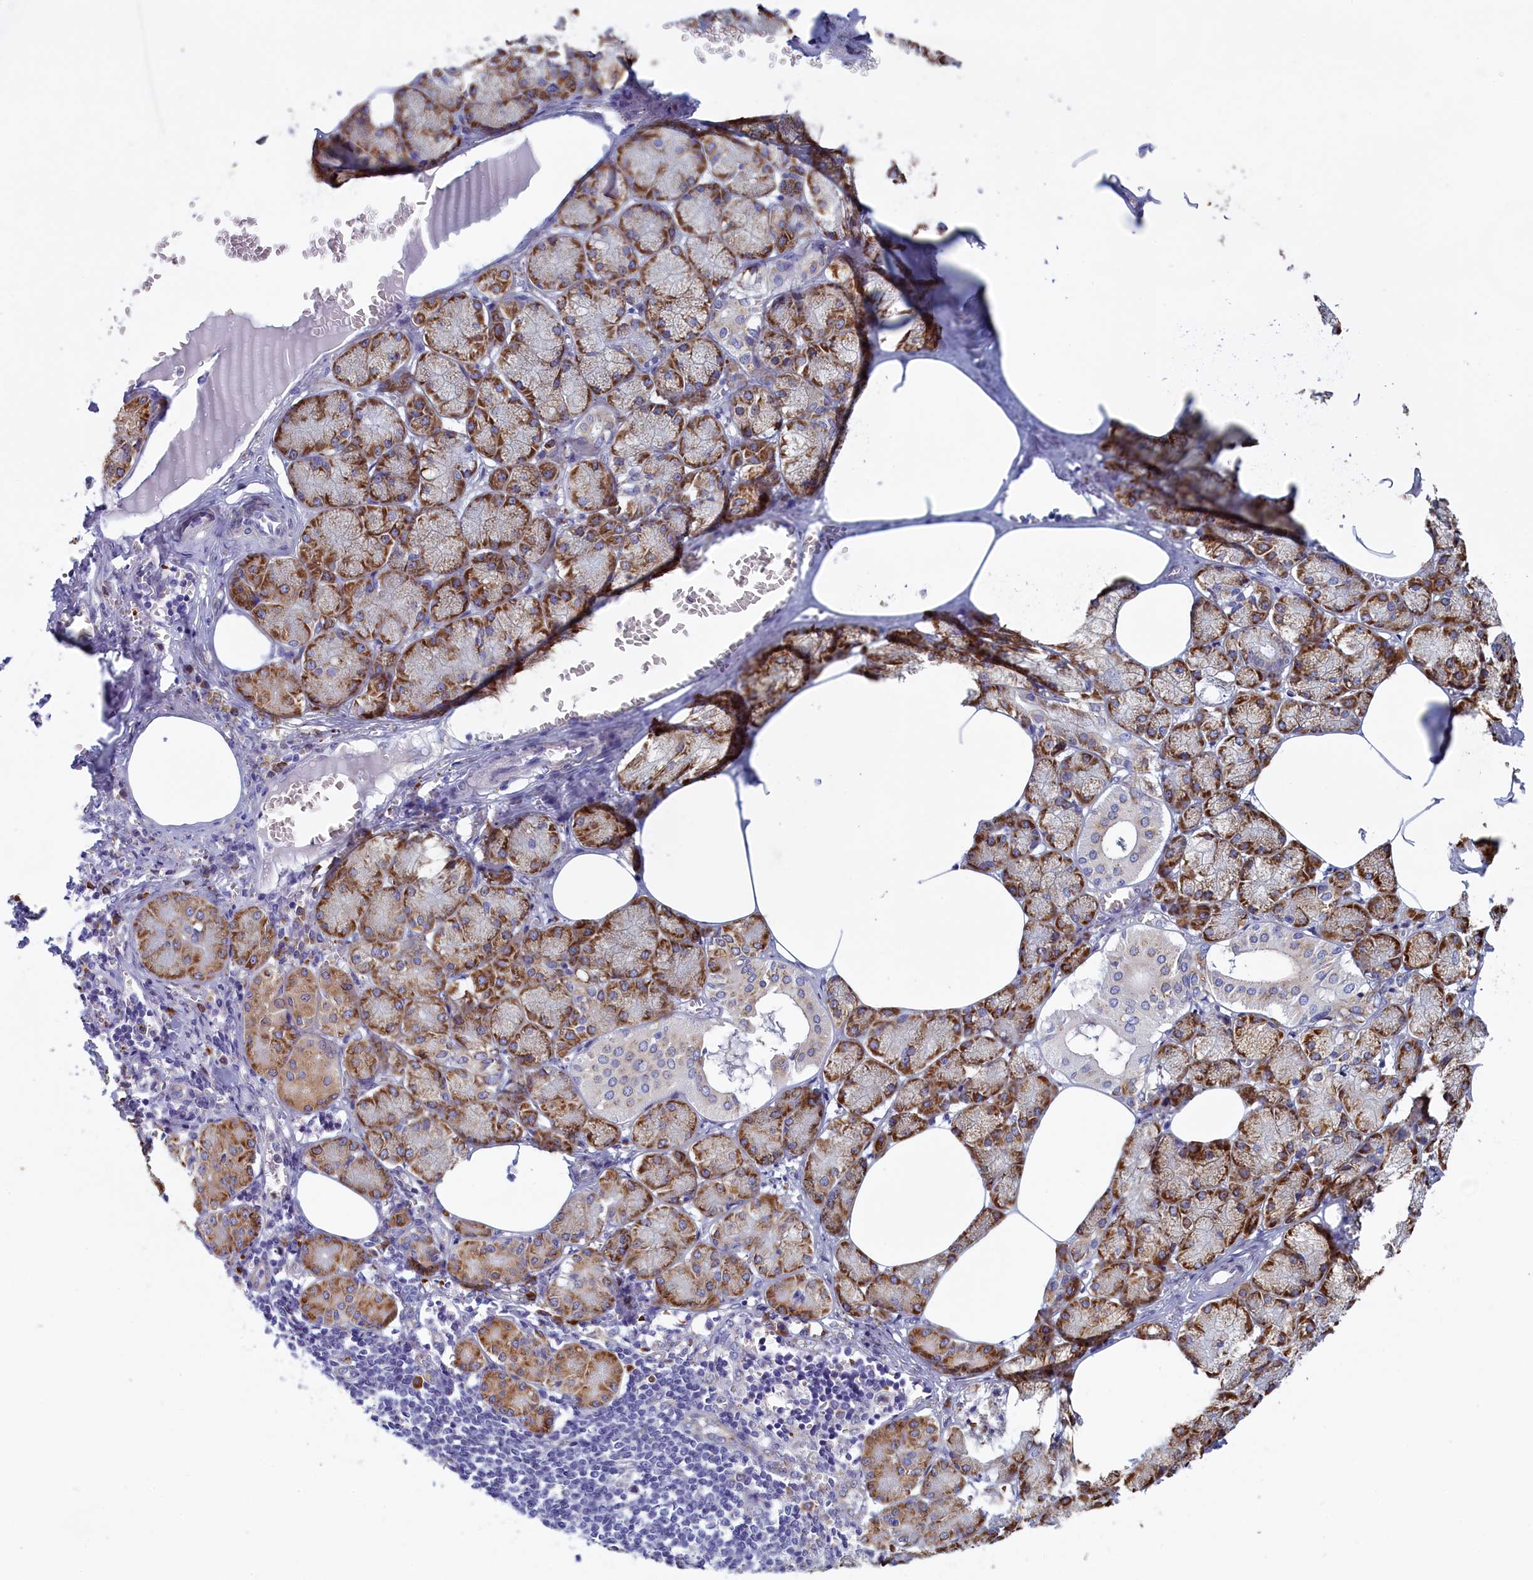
{"staining": {"intensity": "moderate", "quantity": ">75%", "location": "cytoplasmic/membranous"}, "tissue": "salivary gland", "cell_type": "Glandular cells", "image_type": "normal", "snomed": [{"axis": "morphology", "description": "Normal tissue, NOS"}, {"axis": "topography", "description": "Salivary gland"}], "caption": "IHC (DAB) staining of unremarkable human salivary gland shows moderate cytoplasmic/membranous protein expression in about >75% of glandular cells. Using DAB (3,3'-diaminobenzidine) (brown) and hematoxylin (blue) stains, captured at high magnification using brightfield microscopy.", "gene": "CCDC68", "patient": {"sex": "male", "age": 62}}